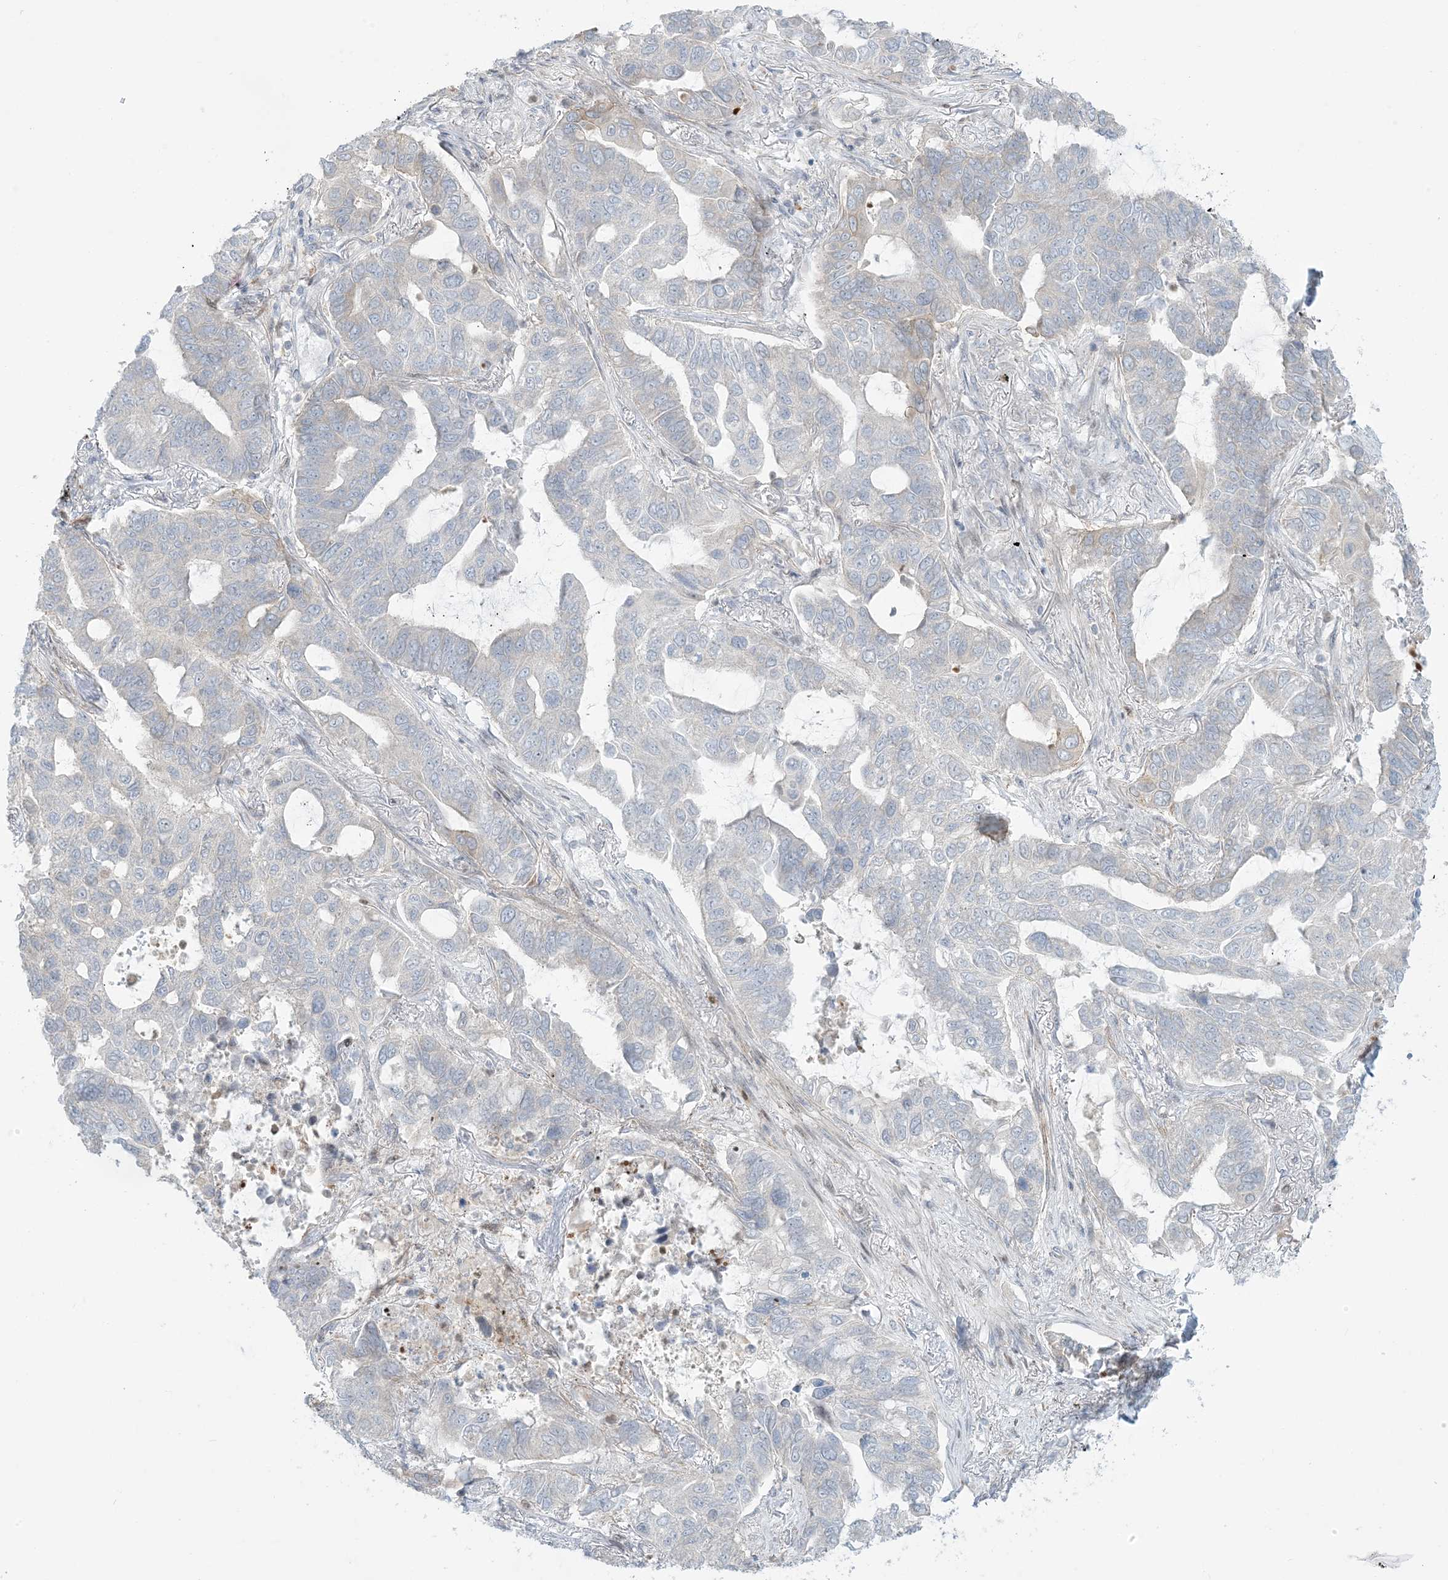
{"staining": {"intensity": "negative", "quantity": "none", "location": "none"}, "tissue": "lung cancer", "cell_type": "Tumor cells", "image_type": "cancer", "snomed": [{"axis": "morphology", "description": "Adenocarcinoma, NOS"}, {"axis": "topography", "description": "Lung"}], "caption": "Tumor cells show no significant staining in lung cancer (adenocarcinoma). (Stains: DAB immunohistochemistry (IHC) with hematoxylin counter stain, Microscopy: brightfield microscopy at high magnification).", "gene": "AFTPH", "patient": {"sex": "male", "age": 64}}